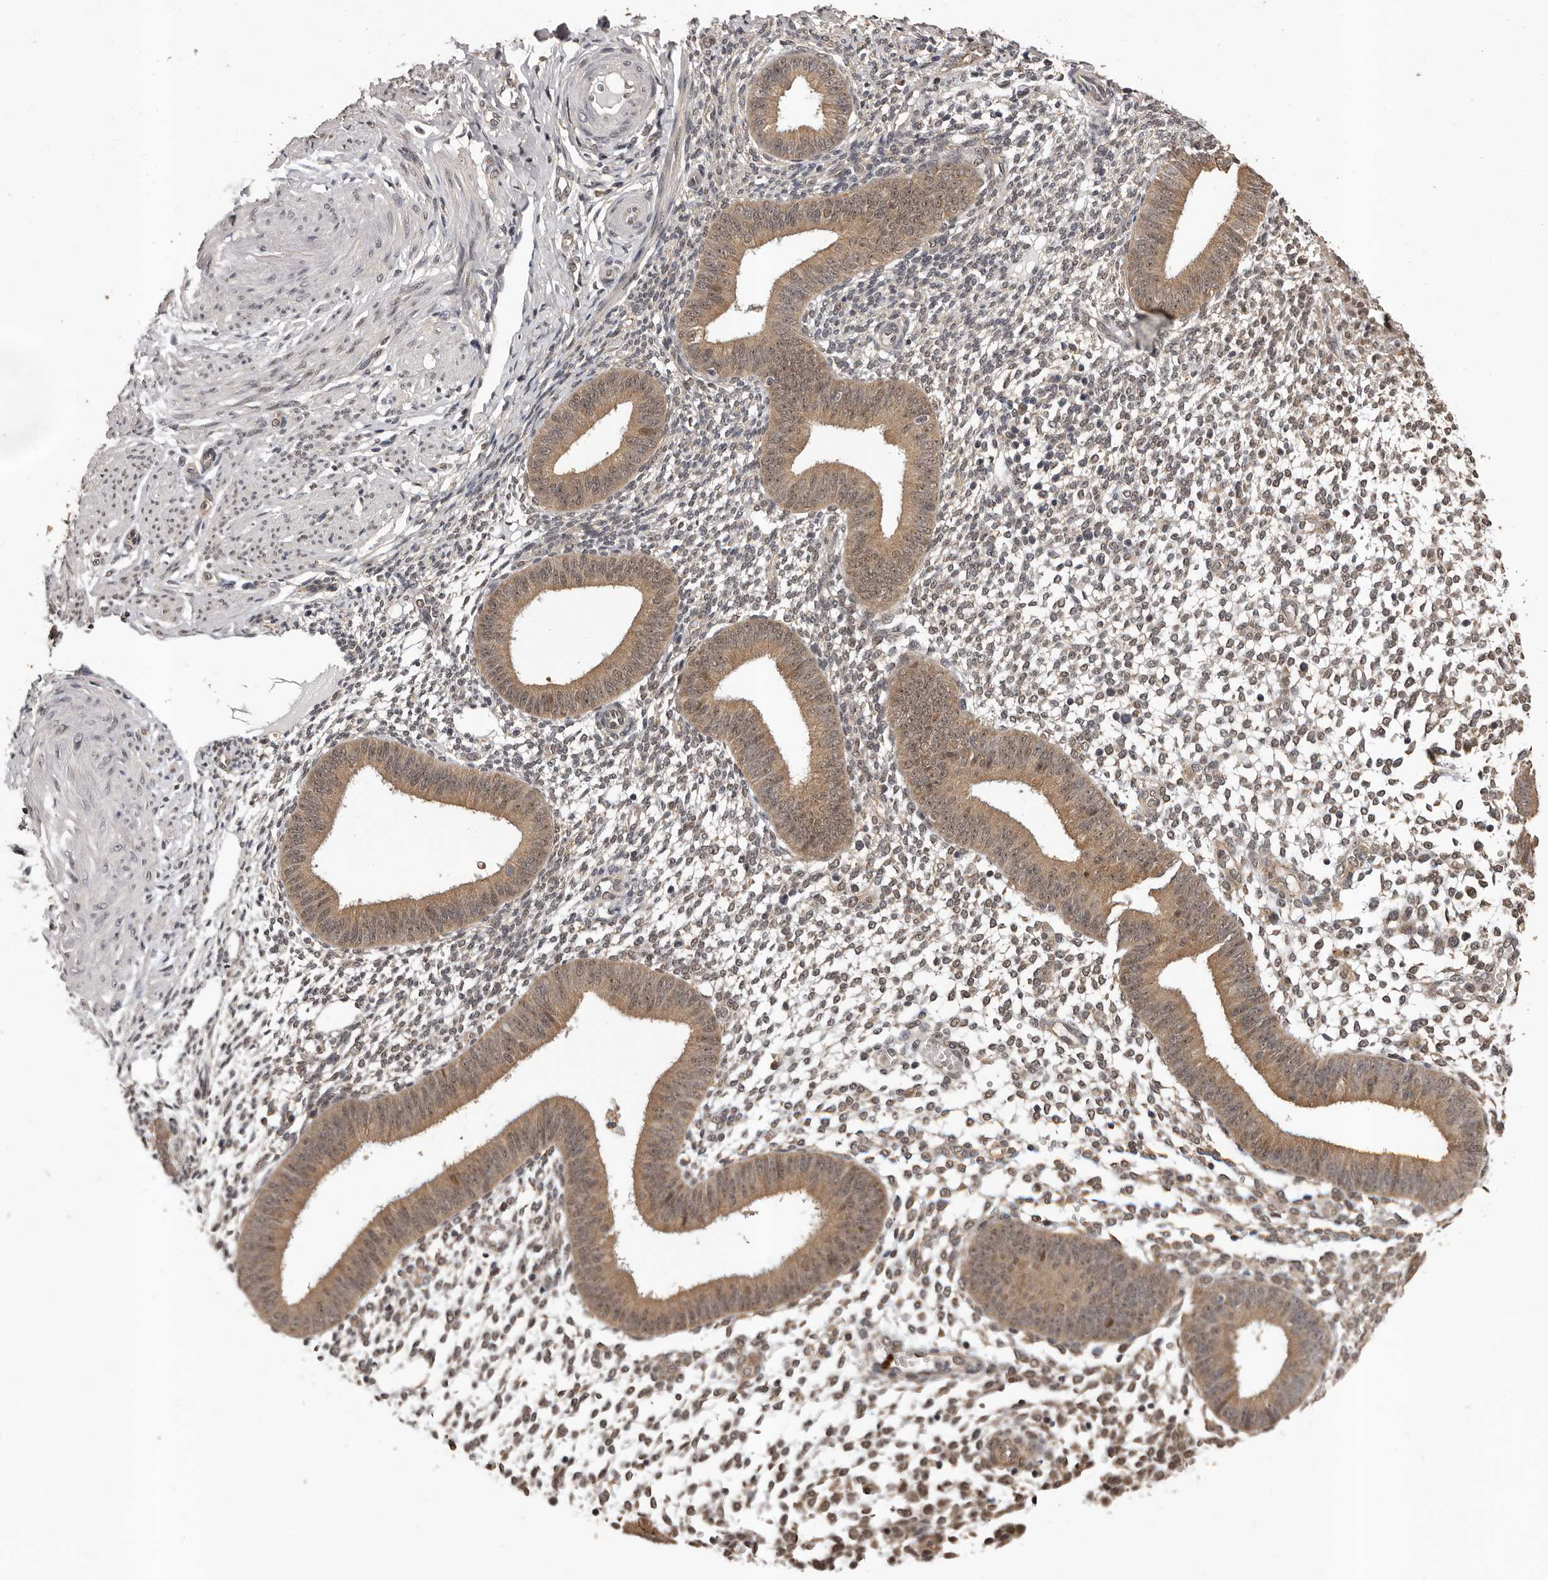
{"staining": {"intensity": "weak", "quantity": "25%-75%", "location": "cytoplasmic/membranous,nuclear"}, "tissue": "endometrium", "cell_type": "Cells in endometrial stroma", "image_type": "normal", "snomed": [{"axis": "morphology", "description": "Normal tissue, NOS"}, {"axis": "topography", "description": "Uterus"}, {"axis": "topography", "description": "Endometrium"}], "caption": "A histopathology image of endometrium stained for a protein reveals weak cytoplasmic/membranous,nuclear brown staining in cells in endometrial stroma.", "gene": "VPS37A", "patient": {"sex": "female", "age": 48}}